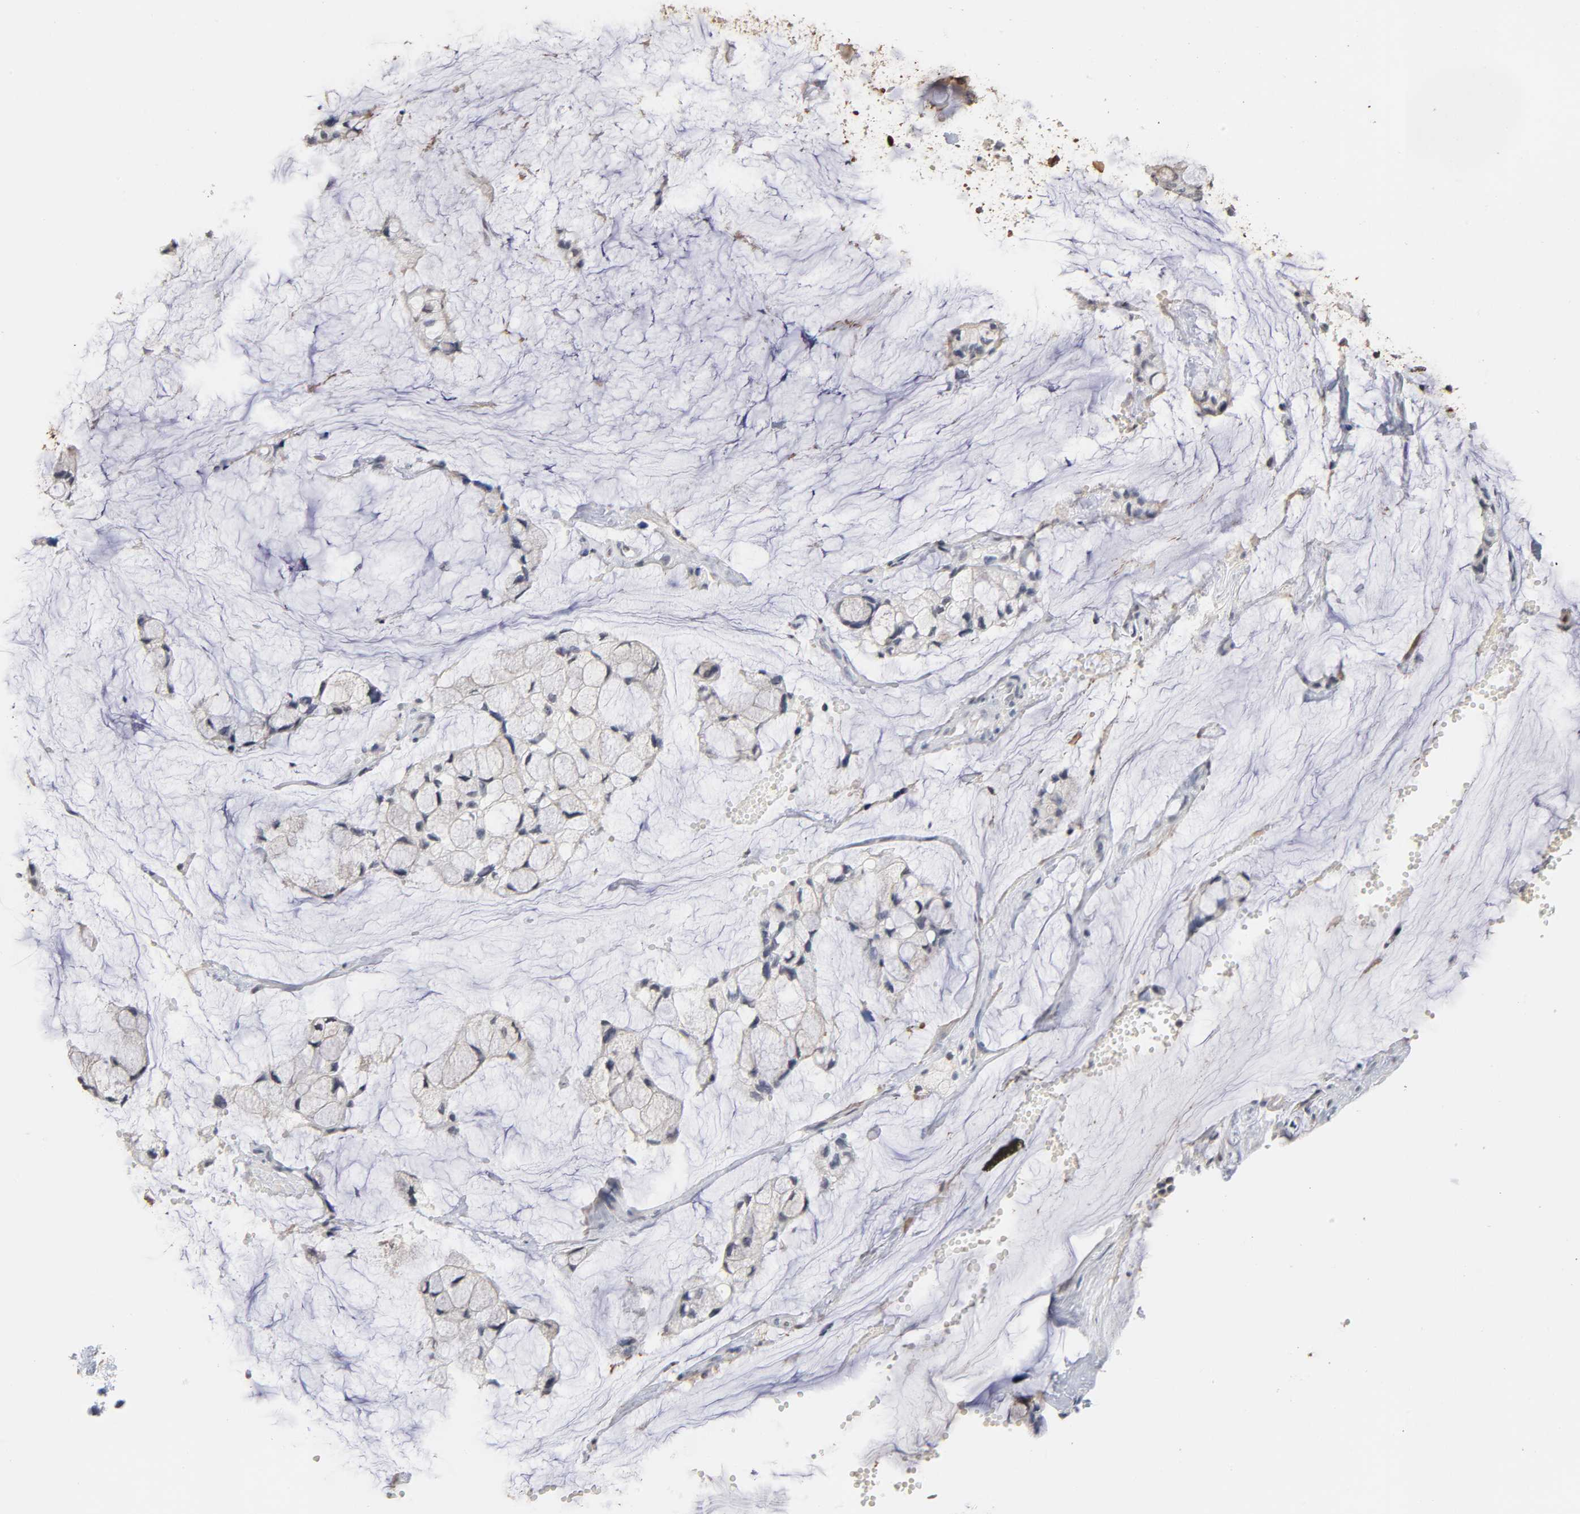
{"staining": {"intensity": "negative", "quantity": "none", "location": "none"}, "tissue": "ovarian cancer", "cell_type": "Tumor cells", "image_type": "cancer", "snomed": [{"axis": "morphology", "description": "Cystadenocarcinoma, mucinous, NOS"}, {"axis": "topography", "description": "Ovary"}], "caption": "Immunohistochemistry of human ovarian mucinous cystadenocarcinoma shows no staining in tumor cells. (Stains: DAB (3,3'-diaminobenzidine) IHC with hematoxylin counter stain, Microscopy: brightfield microscopy at high magnification).", "gene": "CRABP2", "patient": {"sex": "female", "age": 39}}